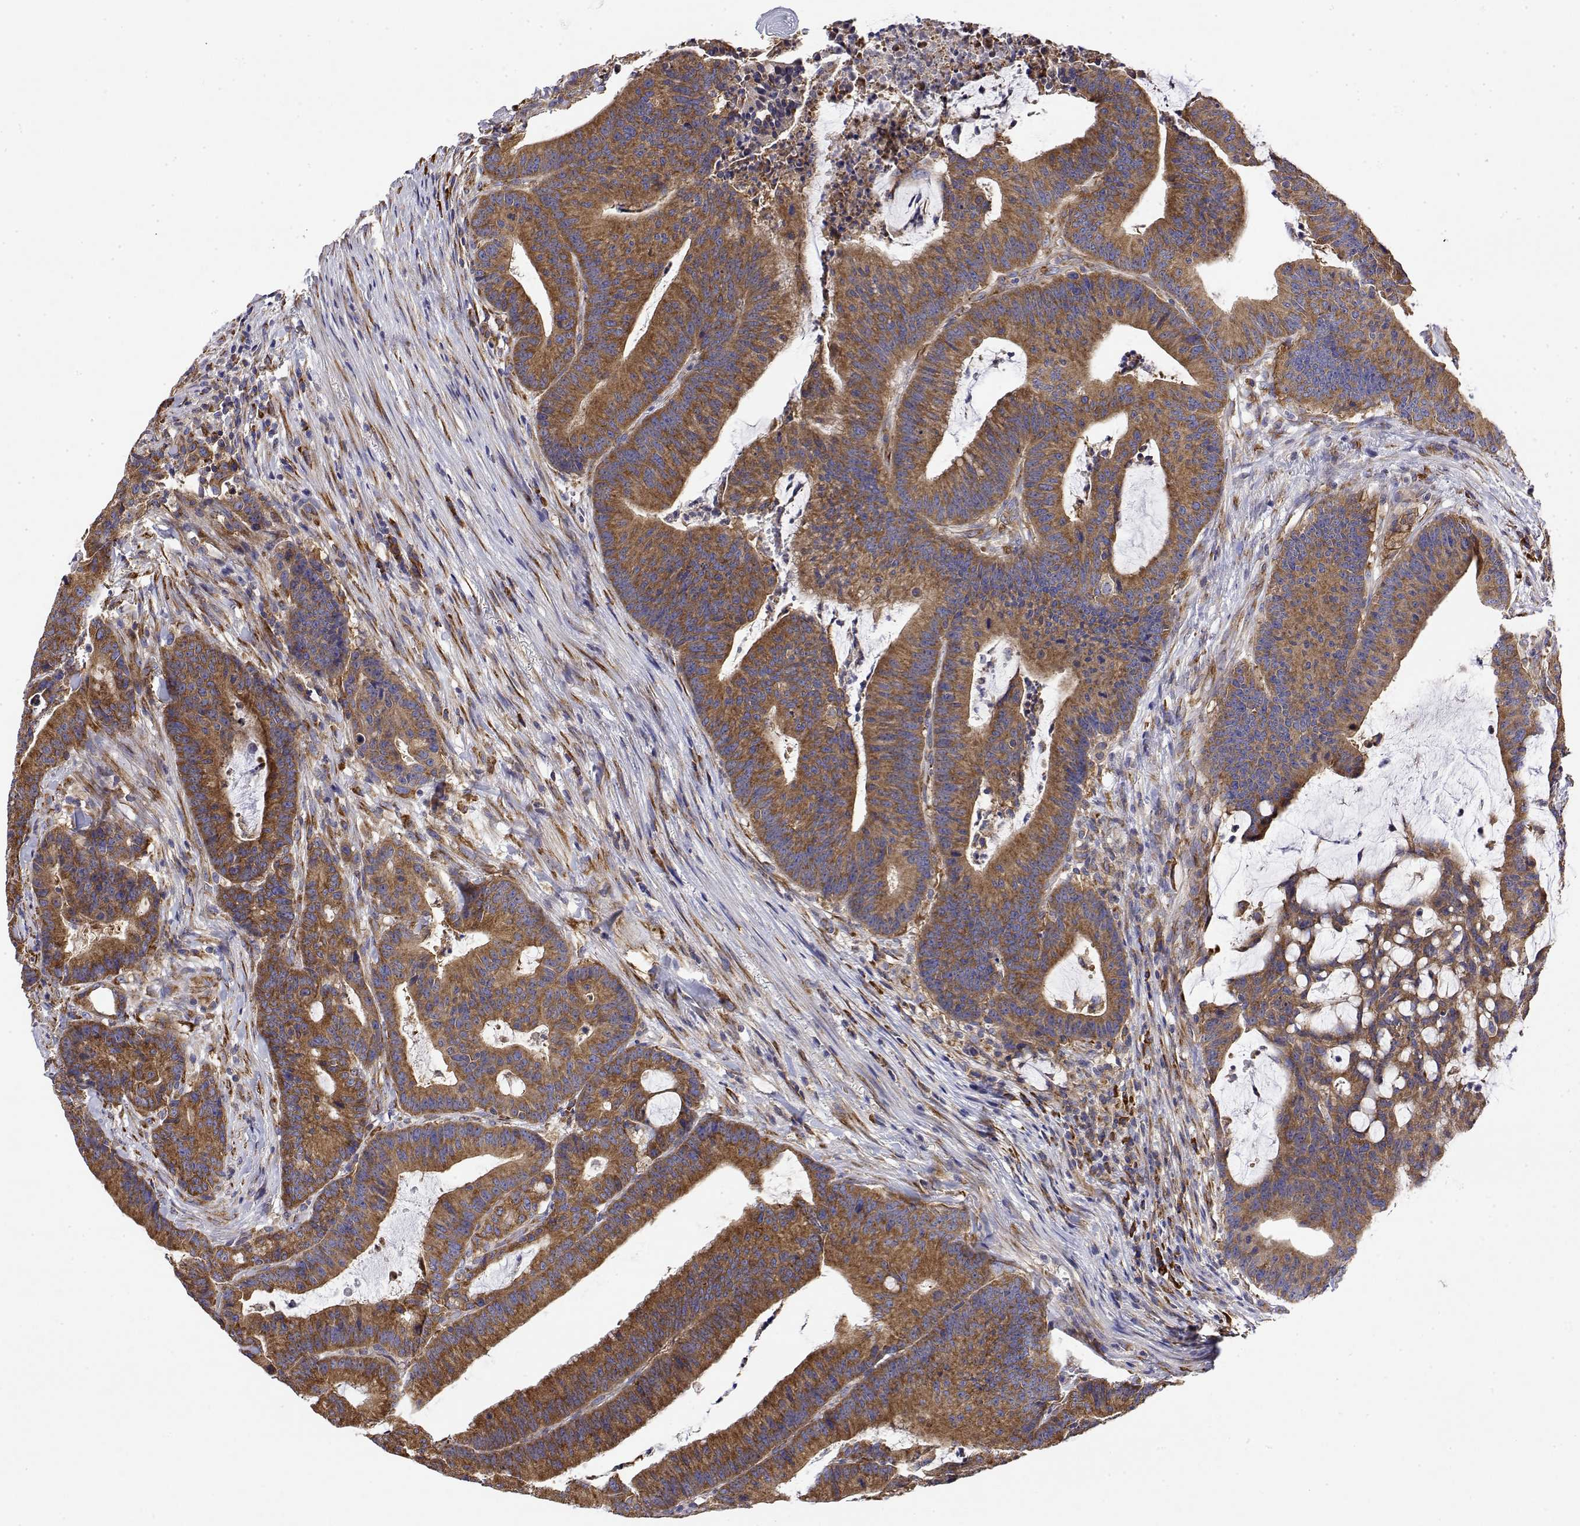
{"staining": {"intensity": "strong", "quantity": ">75%", "location": "cytoplasmic/membranous"}, "tissue": "colorectal cancer", "cell_type": "Tumor cells", "image_type": "cancer", "snomed": [{"axis": "morphology", "description": "Adenocarcinoma, NOS"}, {"axis": "topography", "description": "Colon"}], "caption": "Colorectal cancer (adenocarcinoma) was stained to show a protein in brown. There is high levels of strong cytoplasmic/membranous positivity in approximately >75% of tumor cells. Immunohistochemistry (ihc) stains the protein of interest in brown and the nuclei are stained blue.", "gene": "EEF1G", "patient": {"sex": "female", "age": 78}}